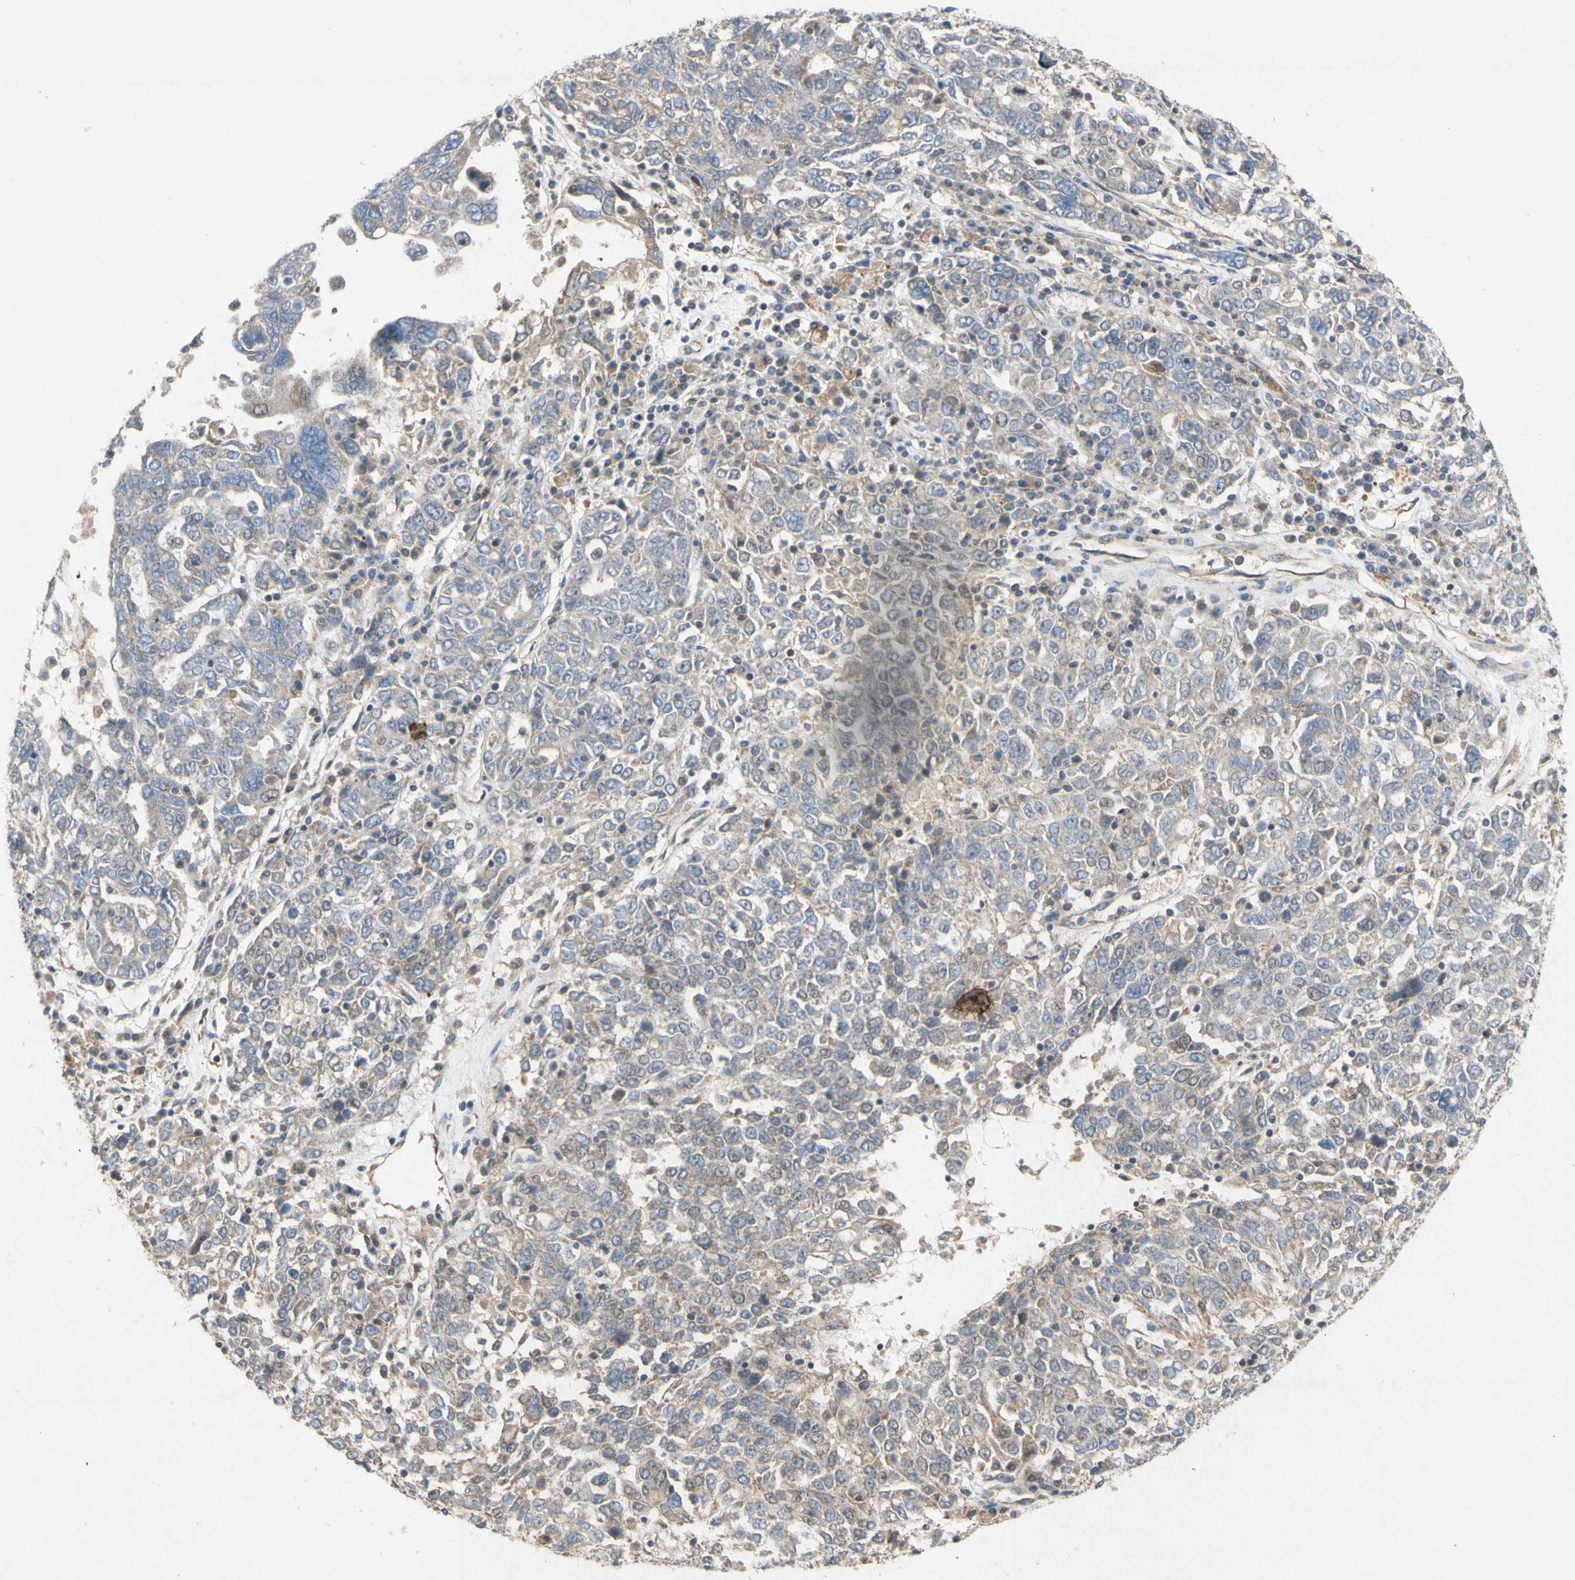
{"staining": {"intensity": "weak", "quantity": ">75%", "location": "cytoplasmic/membranous"}, "tissue": "ovarian cancer", "cell_type": "Tumor cells", "image_type": "cancer", "snomed": [{"axis": "morphology", "description": "Carcinoma, endometroid"}, {"axis": "topography", "description": "Ovary"}], "caption": "Ovarian cancer (endometroid carcinoma) stained for a protein (brown) displays weak cytoplasmic/membranous positive positivity in about >75% of tumor cells.", "gene": "TST", "patient": {"sex": "female", "age": 62}}